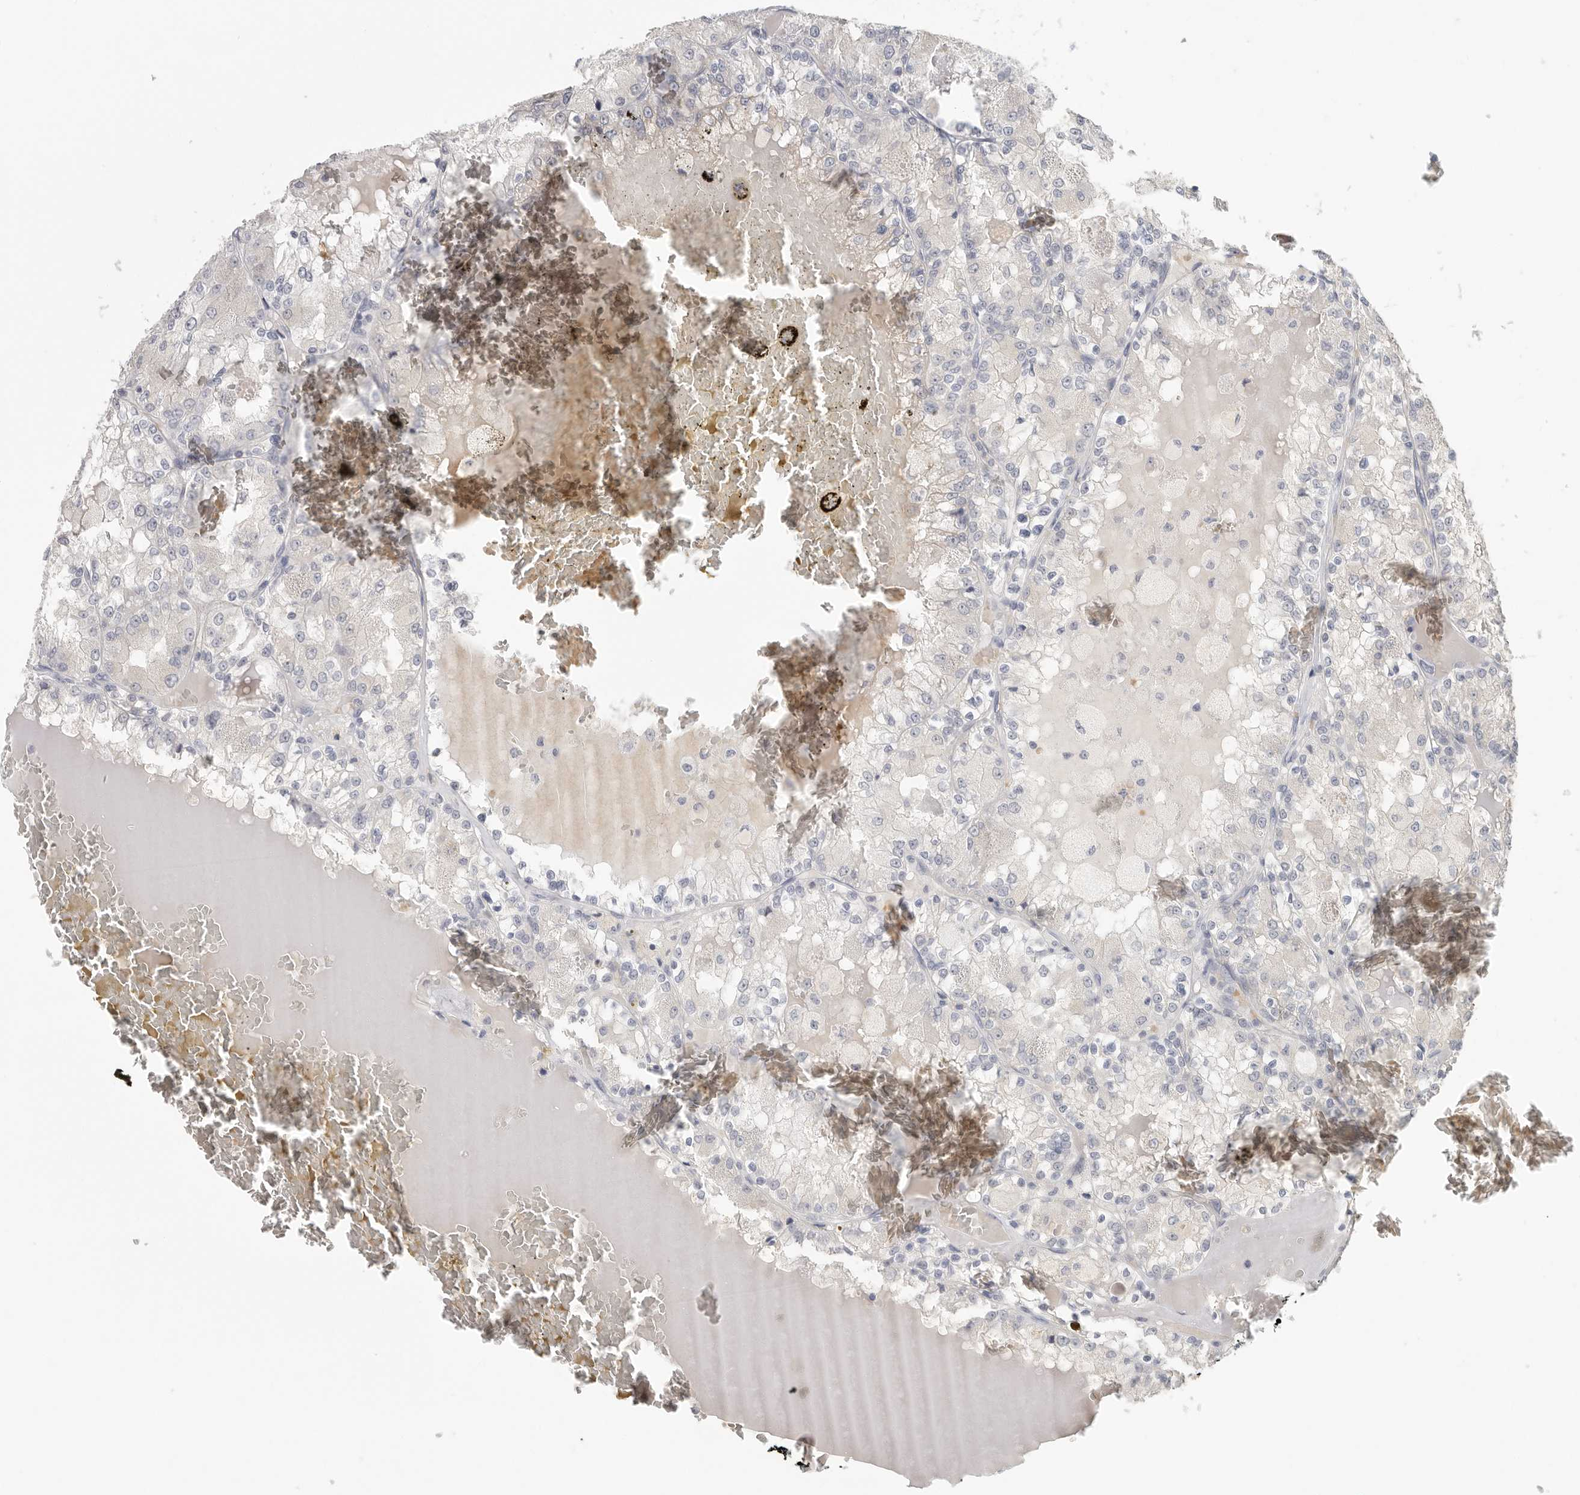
{"staining": {"intensity": "negative", "quantity": "none", "location": "none"}, "tissue": "renal cancer", "cell_type": "Tumor cells", "image_type": "cancer", "snomed": [{"axis": "morphology", "description": "Adenocarcinoma, NOS"}, {"axis": "topography", "description": "Kidney"}], "caption": "Tumor cells are negative for brown protein staining in adenocarcinoma (renal).", "gene": "DNAJC11", "patient": {"sex": "female", "age": 56}}